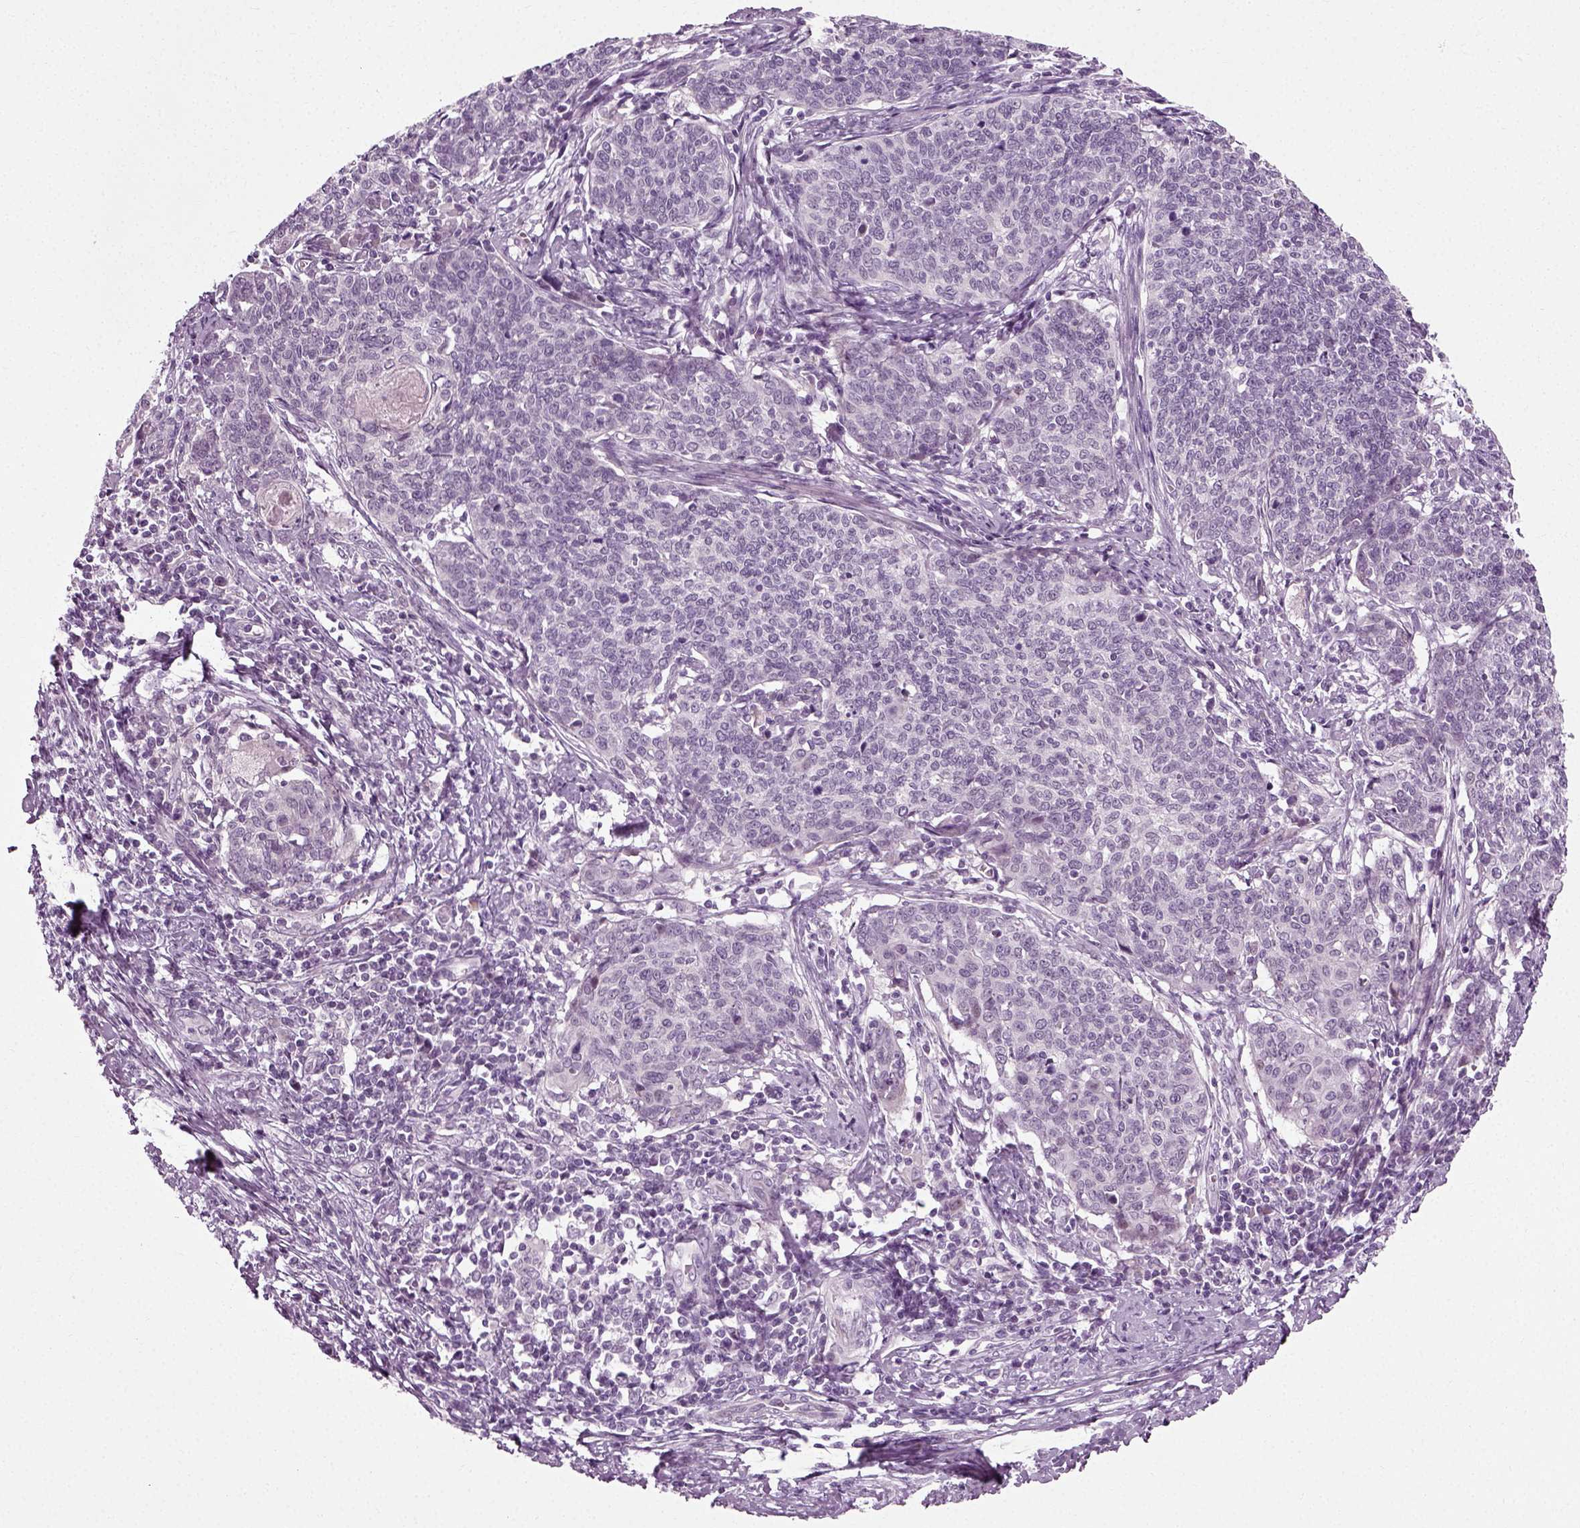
{"staining": {"intensity": "negative", "quantity": "none", "location": "none"}, "tissue": "cervical cancer", "cell_type": "Tumor cells", "image_type": "cancer", "snomed": [{"axis": "morphology", "description": "Squamous cell carcinoma, NOS"}, {"axis": "topography", "description": "Cervix"}], "caption": "Tumor cells show no significant protein staining in cervical cancer.", "gene": "SCG5", "patient": {"sex": "female", "age": 39}}